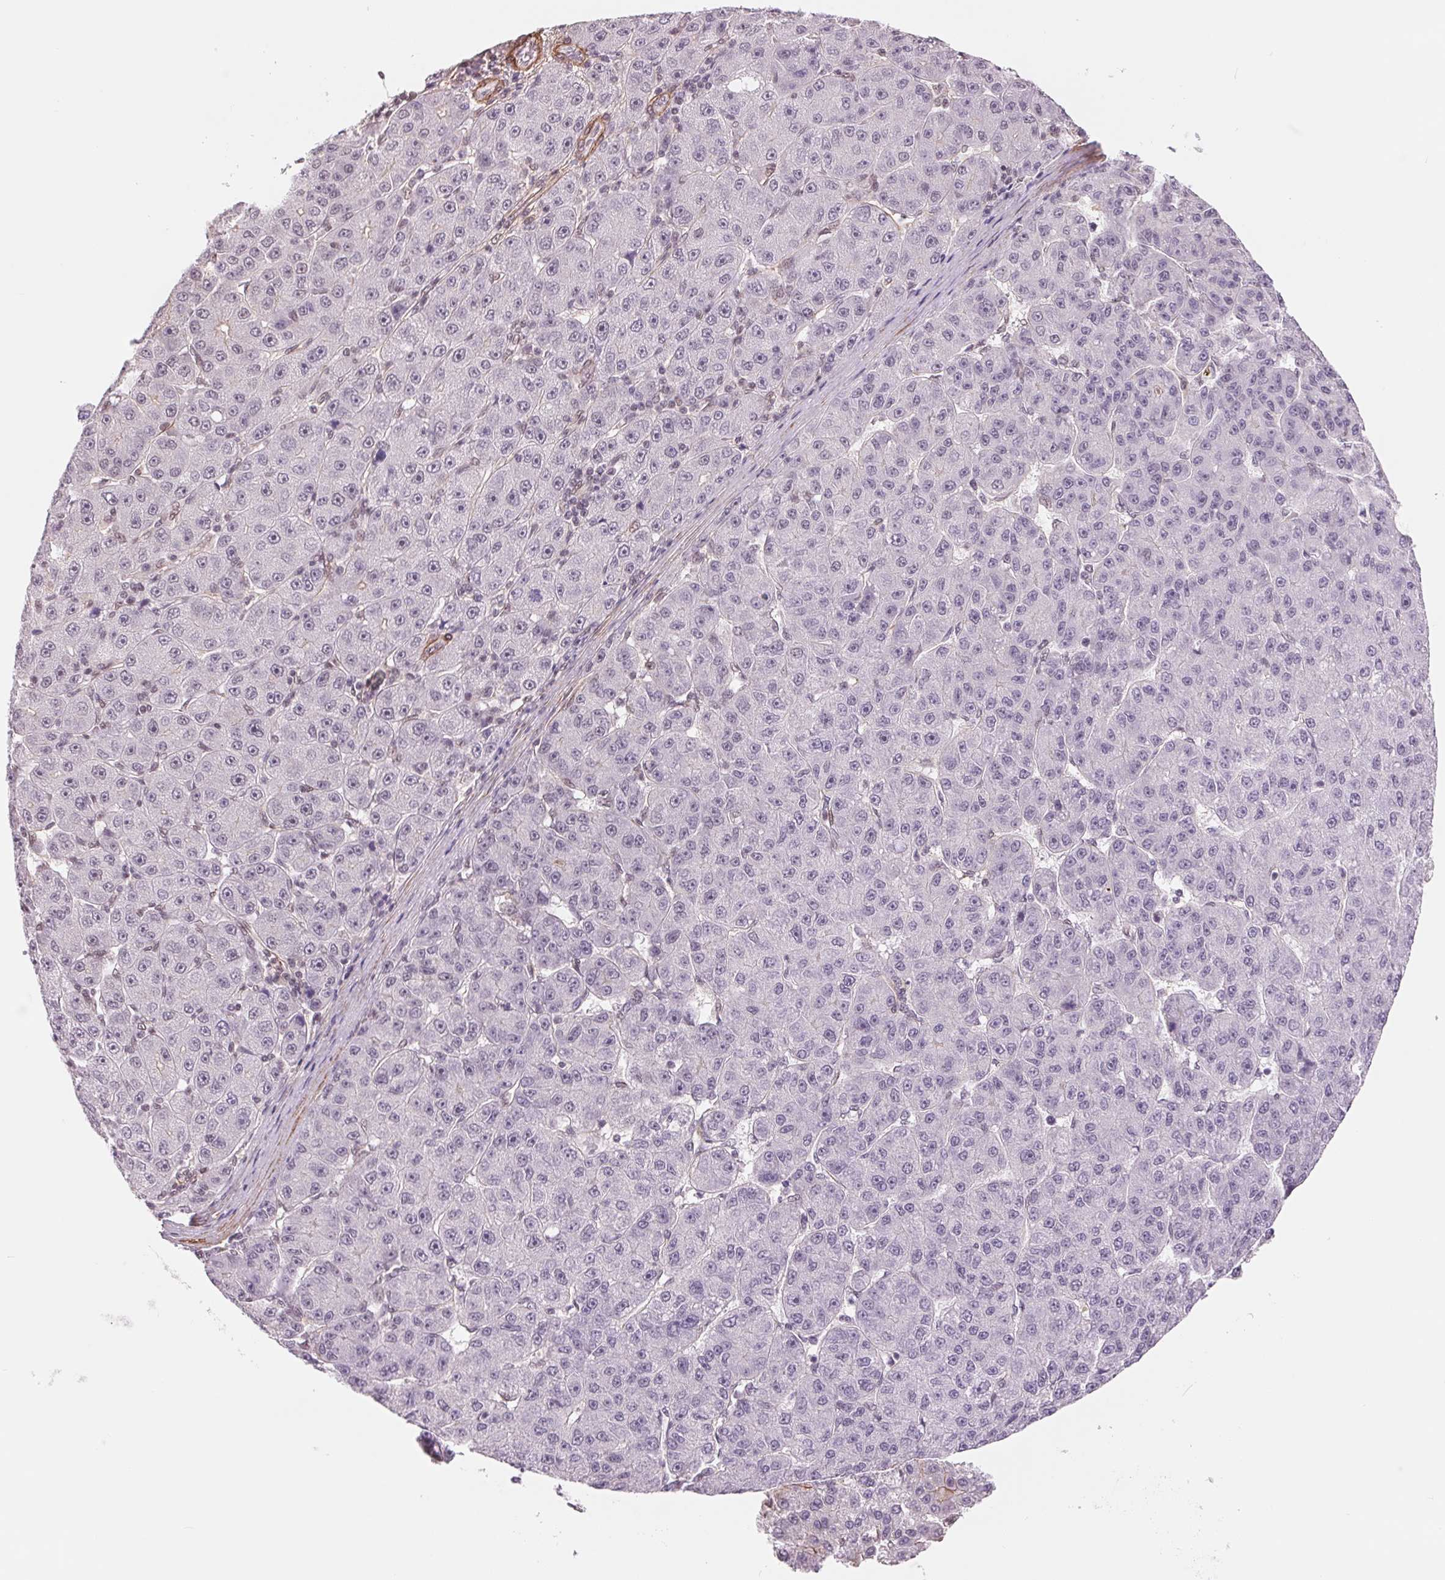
{"staining": {"intensity": "negative", "quantity": "none", "location": "none"}, "tissue": "liver cancer", "cell_type": "Tumor cells", "image_type": "cancer", "snomed": [{"axis": "morphology", "description": "Carcinoma, Hepatocellular, NOS"}, {"axis": "topography", "description": "Liver"}], "caption": "Protein analysis of hepatocellular carcinoma (liver) shows no significant positivity in tumor cells.", "gene": "BCAT1", "patient": {"sex": "male", "age": 67}}